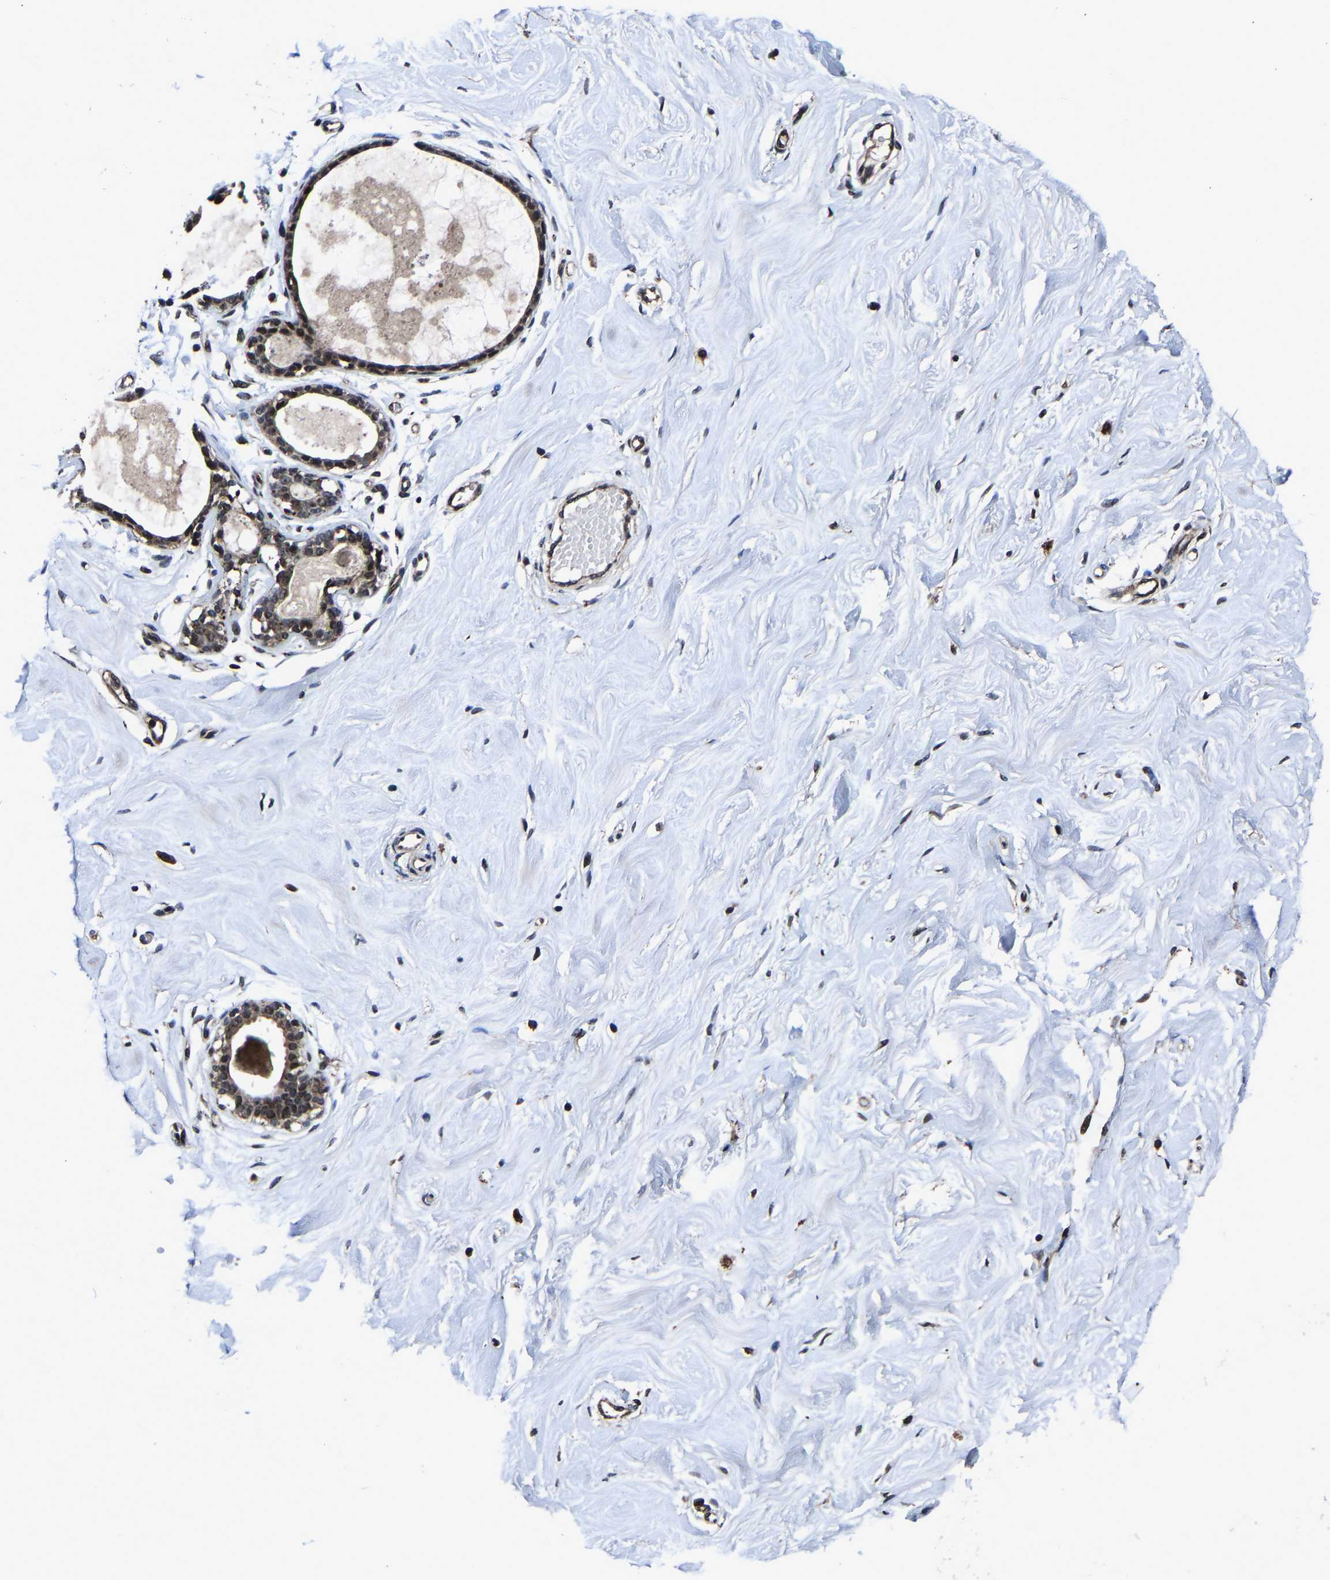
{"staining": {"intensity": "moderate", "quantity": ">75%", "location": "cytoplasmic/membranous,nuclear"}, "tissue": "breast", "cell_type": "Glandular cells", "image_type": "normal", "snomed": [{"axis": "morphology", "description": "Normal tissue, NOS"}, {"axis": "topography", "description": "Breast"}], "caption": "Immunohistochemistry of normal human breast displays medium levels of moderate cytoplasmic/membranous,nuclear positivity in approximately >75% of glandular cells.", "gene": "ZCCHC7", "patient": {"sex": "female", "age": 23}}